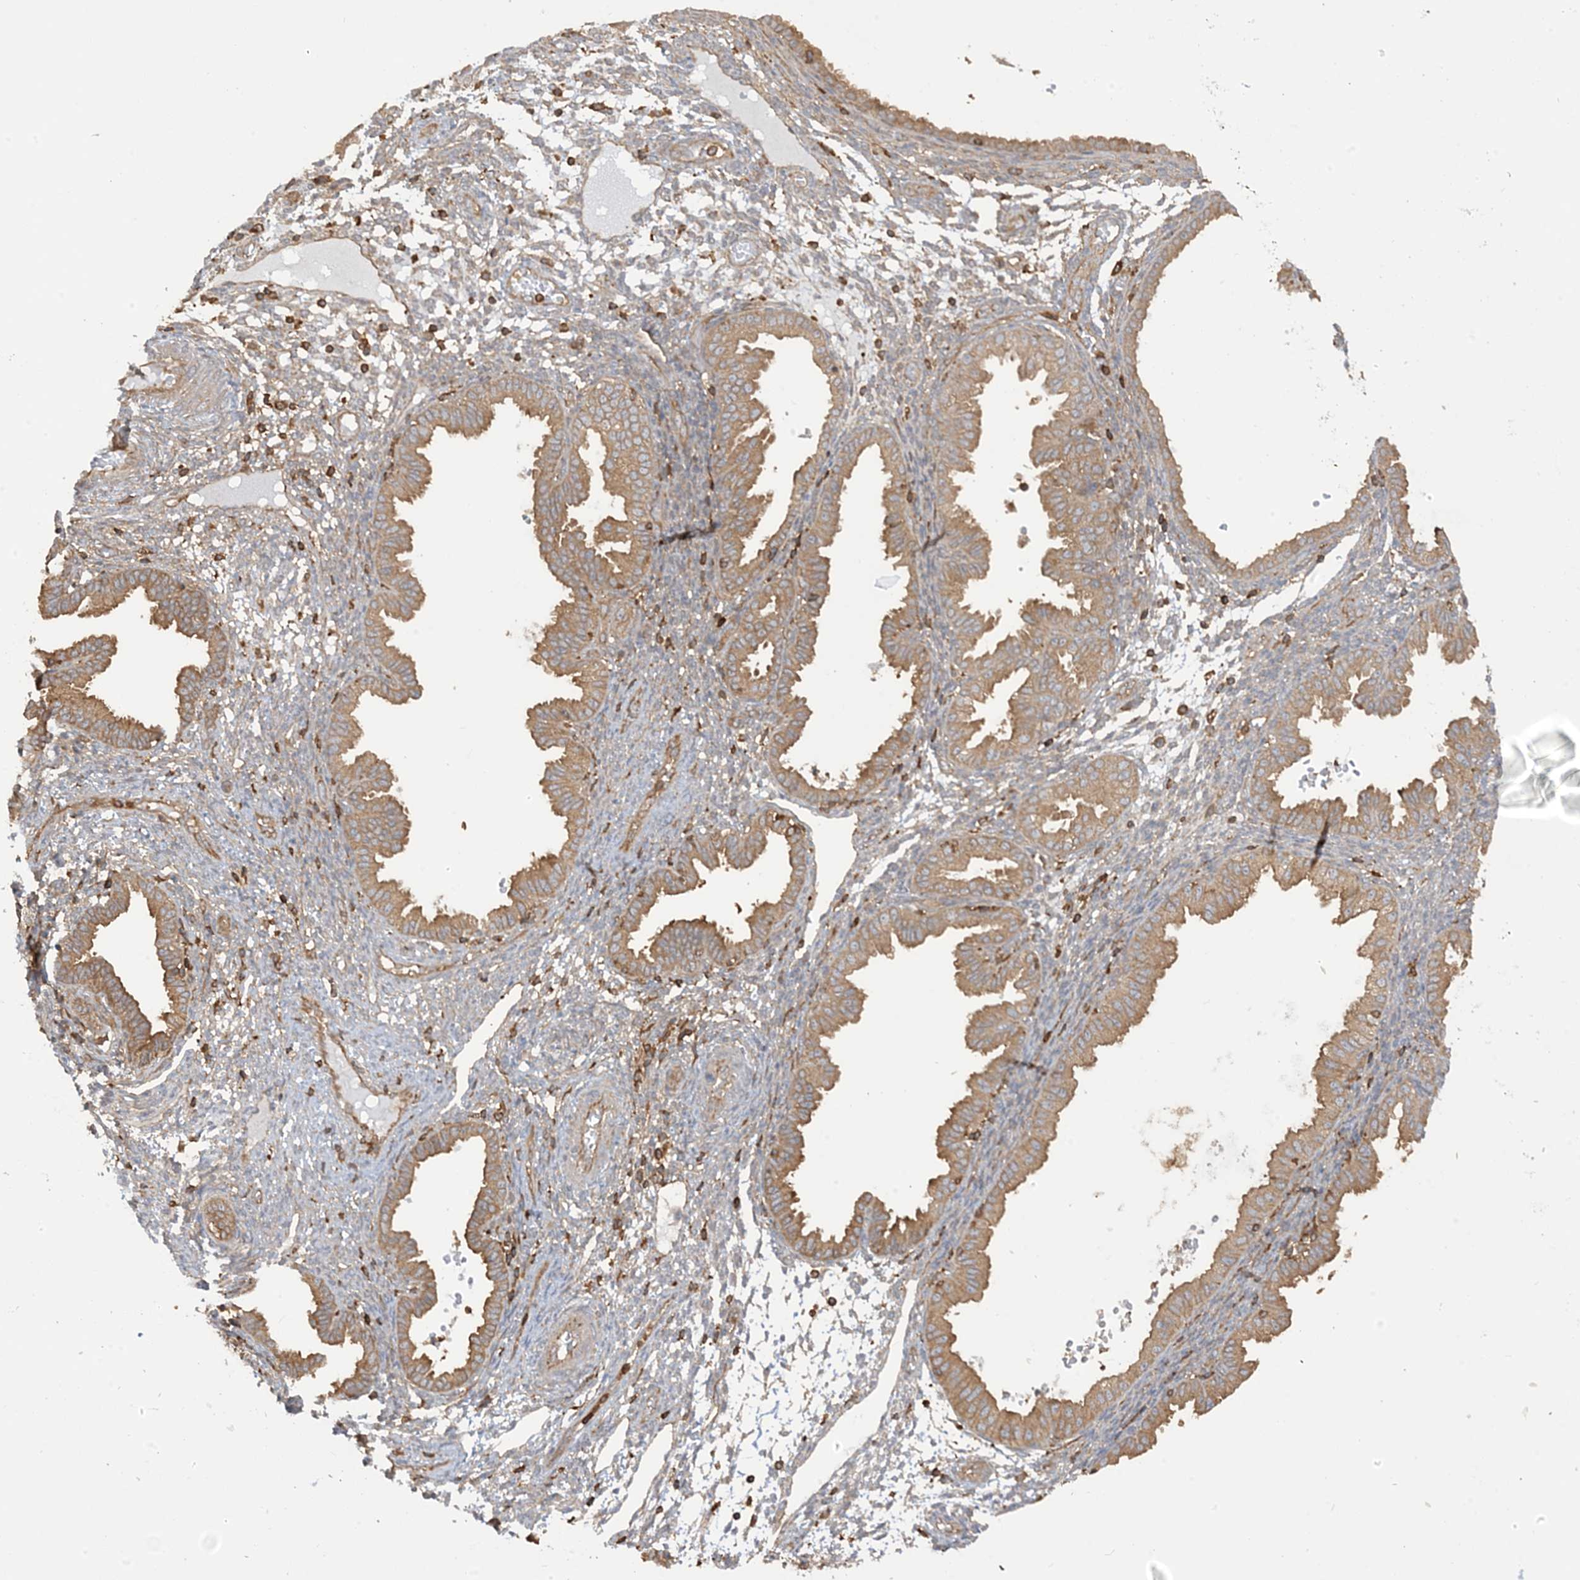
{"staining": {"intensity": "weak", "quantity": "<25%", "location": "cytoplasmic/membranous"}, "tissue": "endometrium", "cell_type": "Cells in endometrial stroma", "image_type": "normal", "snomed": [{"axis": "morphology", "description": "Normal tissue, NOS"}, {"axis": "topography", "description": "Endometrium"}], "caption": "Protein analysis of unremarkable endometrium exhibits no significant positivity in cells in endometrial stroma. The staining was performed using DAB (3,3'-diaminobenzidine) to visualize the protein expression in brown, while the nuclei were stained in blue with hematoxylin (Magnification: 20x).", "gene": "CAPZB", "patient": {"sex": "female", "age": 33}}